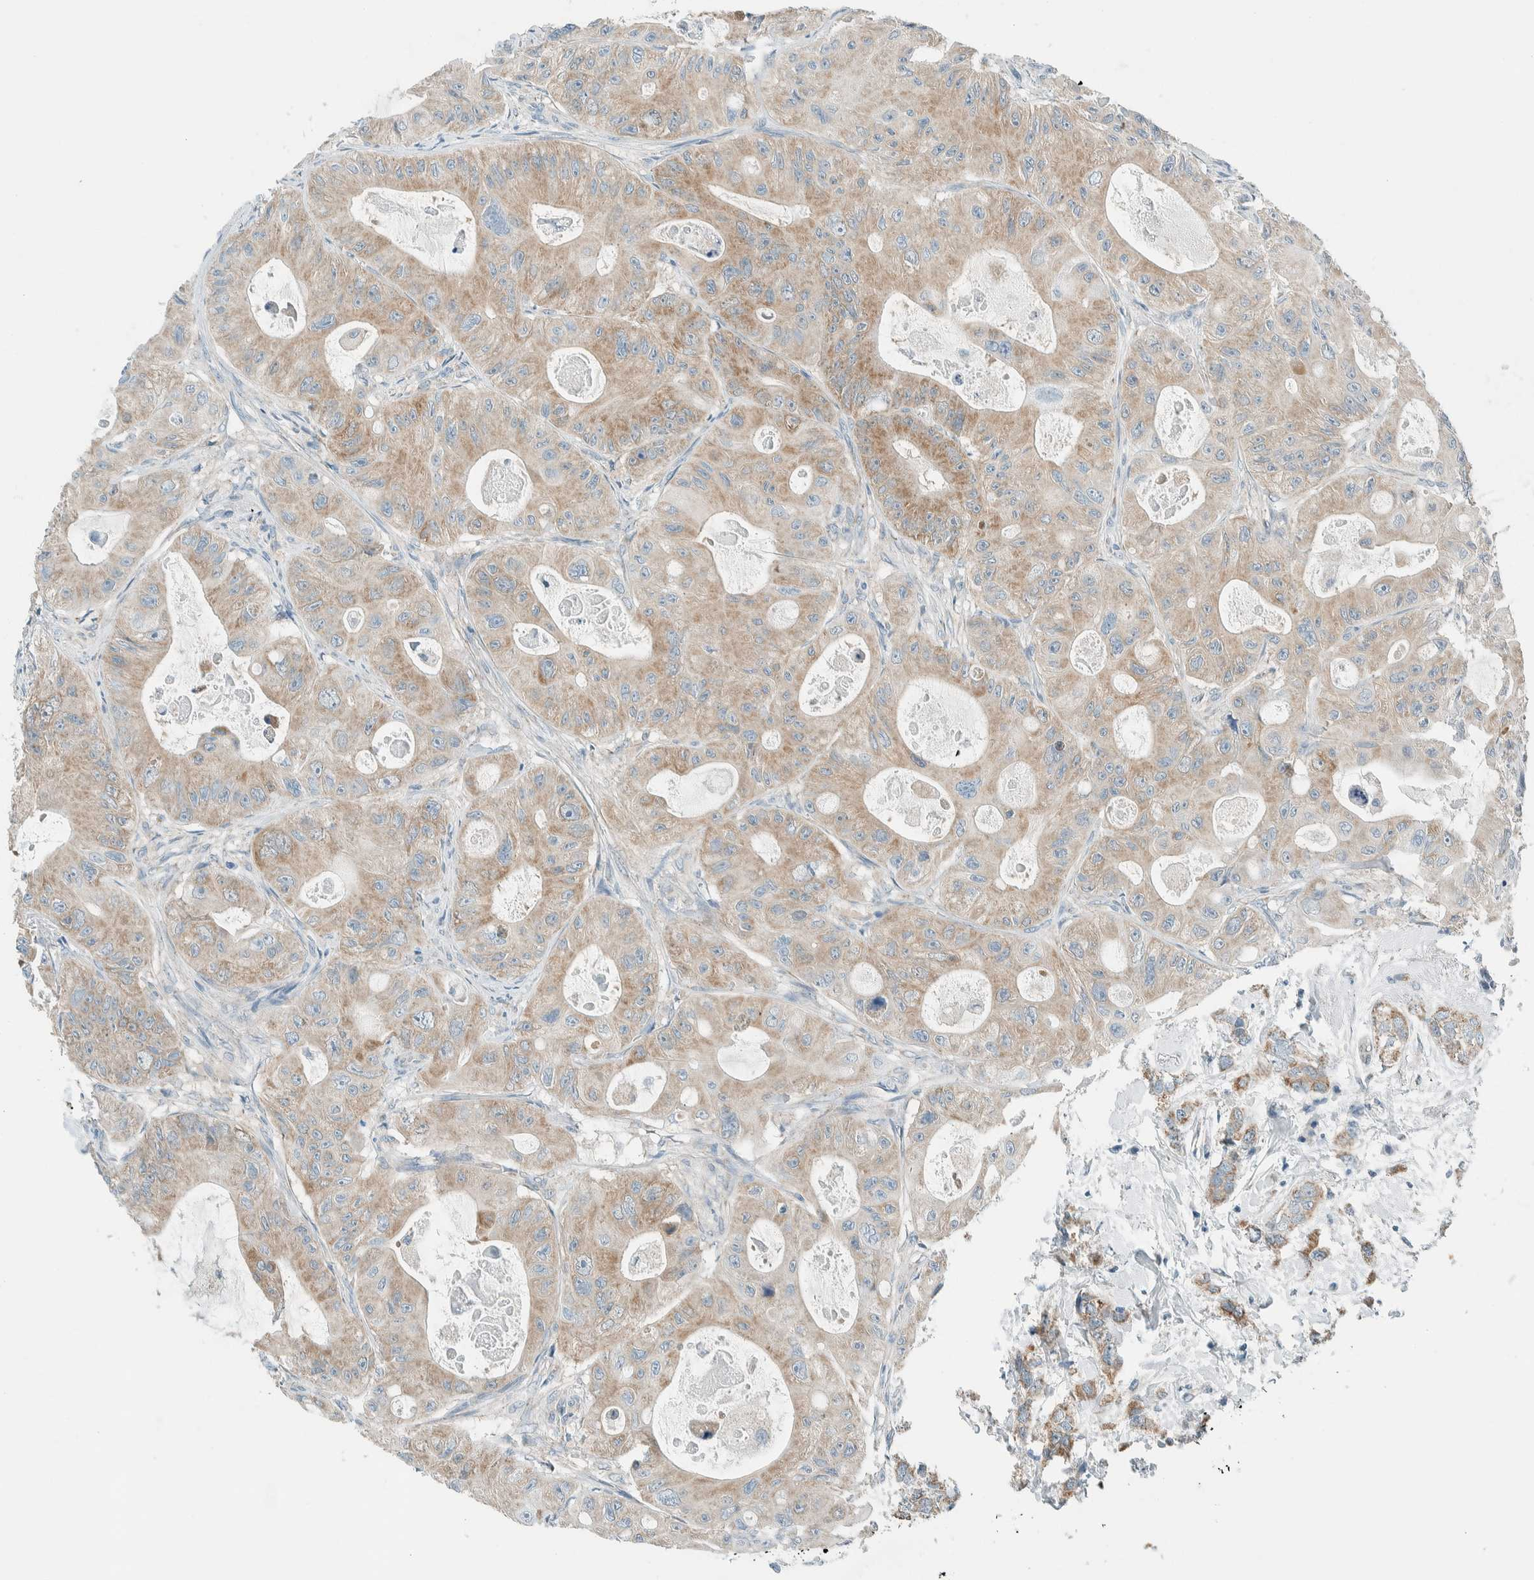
{"staining": {"intensity": "weak", "quantity": ">75%", "location": "cytoplasmic/membranous"}, "tissue": "colorectal cancer", "cell_type": "Tumor cells", "image_type": "cancer", "snomed": [{"axis": "morphology", "description": "Adenocarcinoma, NOS"}, {"axis": "topography", "description": "Colon"}], "caption": "Human colorectal adenocarcinoma stained for a protein (brown) reveals weak cytoplasmic/membranous positive expression in about >75% of tumor cells.", "gene": "ALDH7A1", "patient": {"sex": "female", "age": 46}}